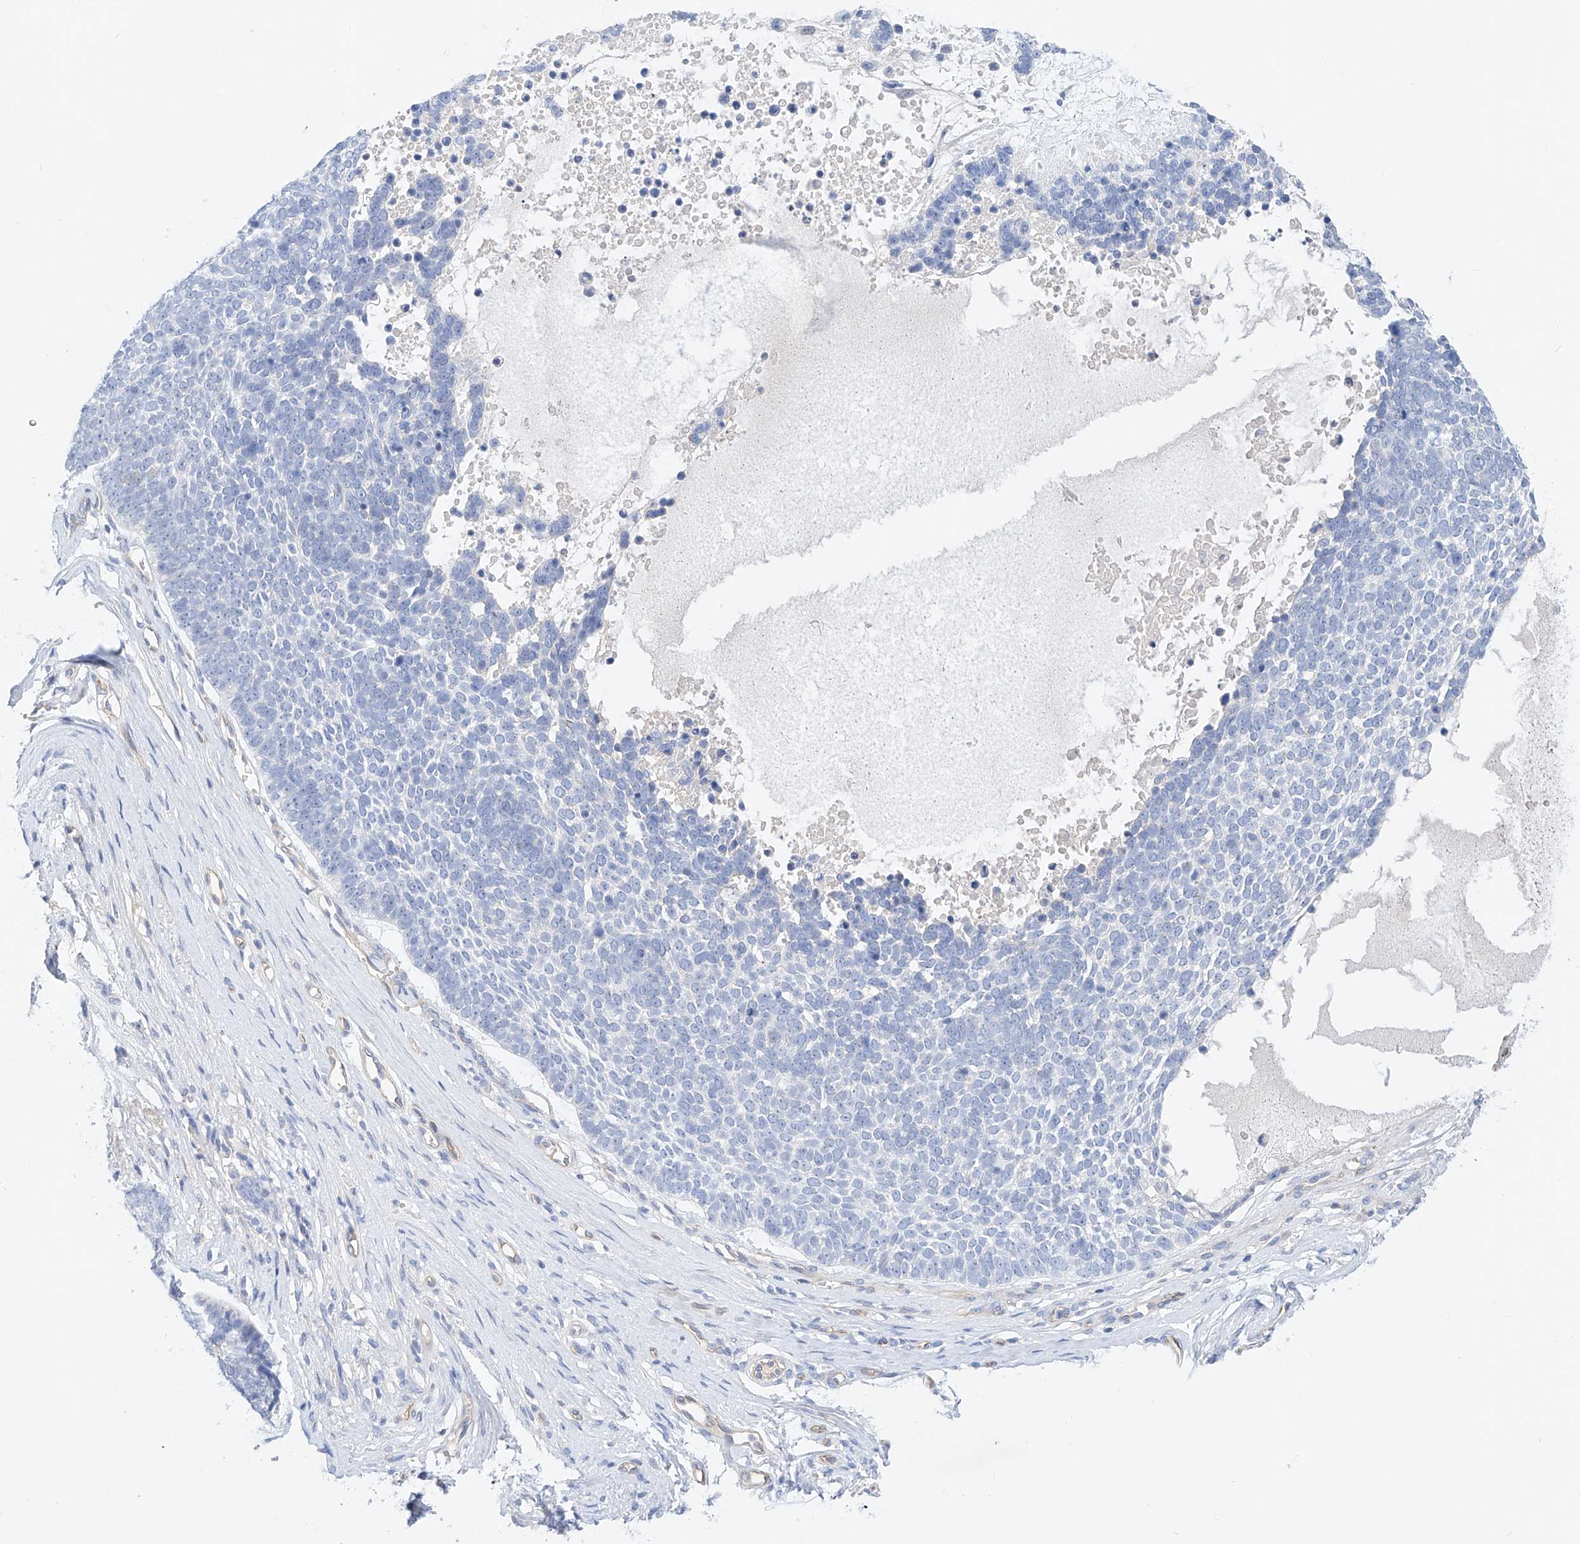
{"staining": {"intensity": "negative", "quantity": "none", "location": "none"}, "tissue": "skin cancer", "cell_type": "Tumor cells", "image_type": "cancer", "snomed": [{"axis": "morphology", "description": "Basal cell carcinoma"}, {"axis": "topography", "description": "Skin"}], "caption": "An immunohistochemistry image of skin cancer is shown. There is no staining in tumor cells of skin cancer.", "gene": "SBSPON", "patient": {"sex": "female", "age": 81}}